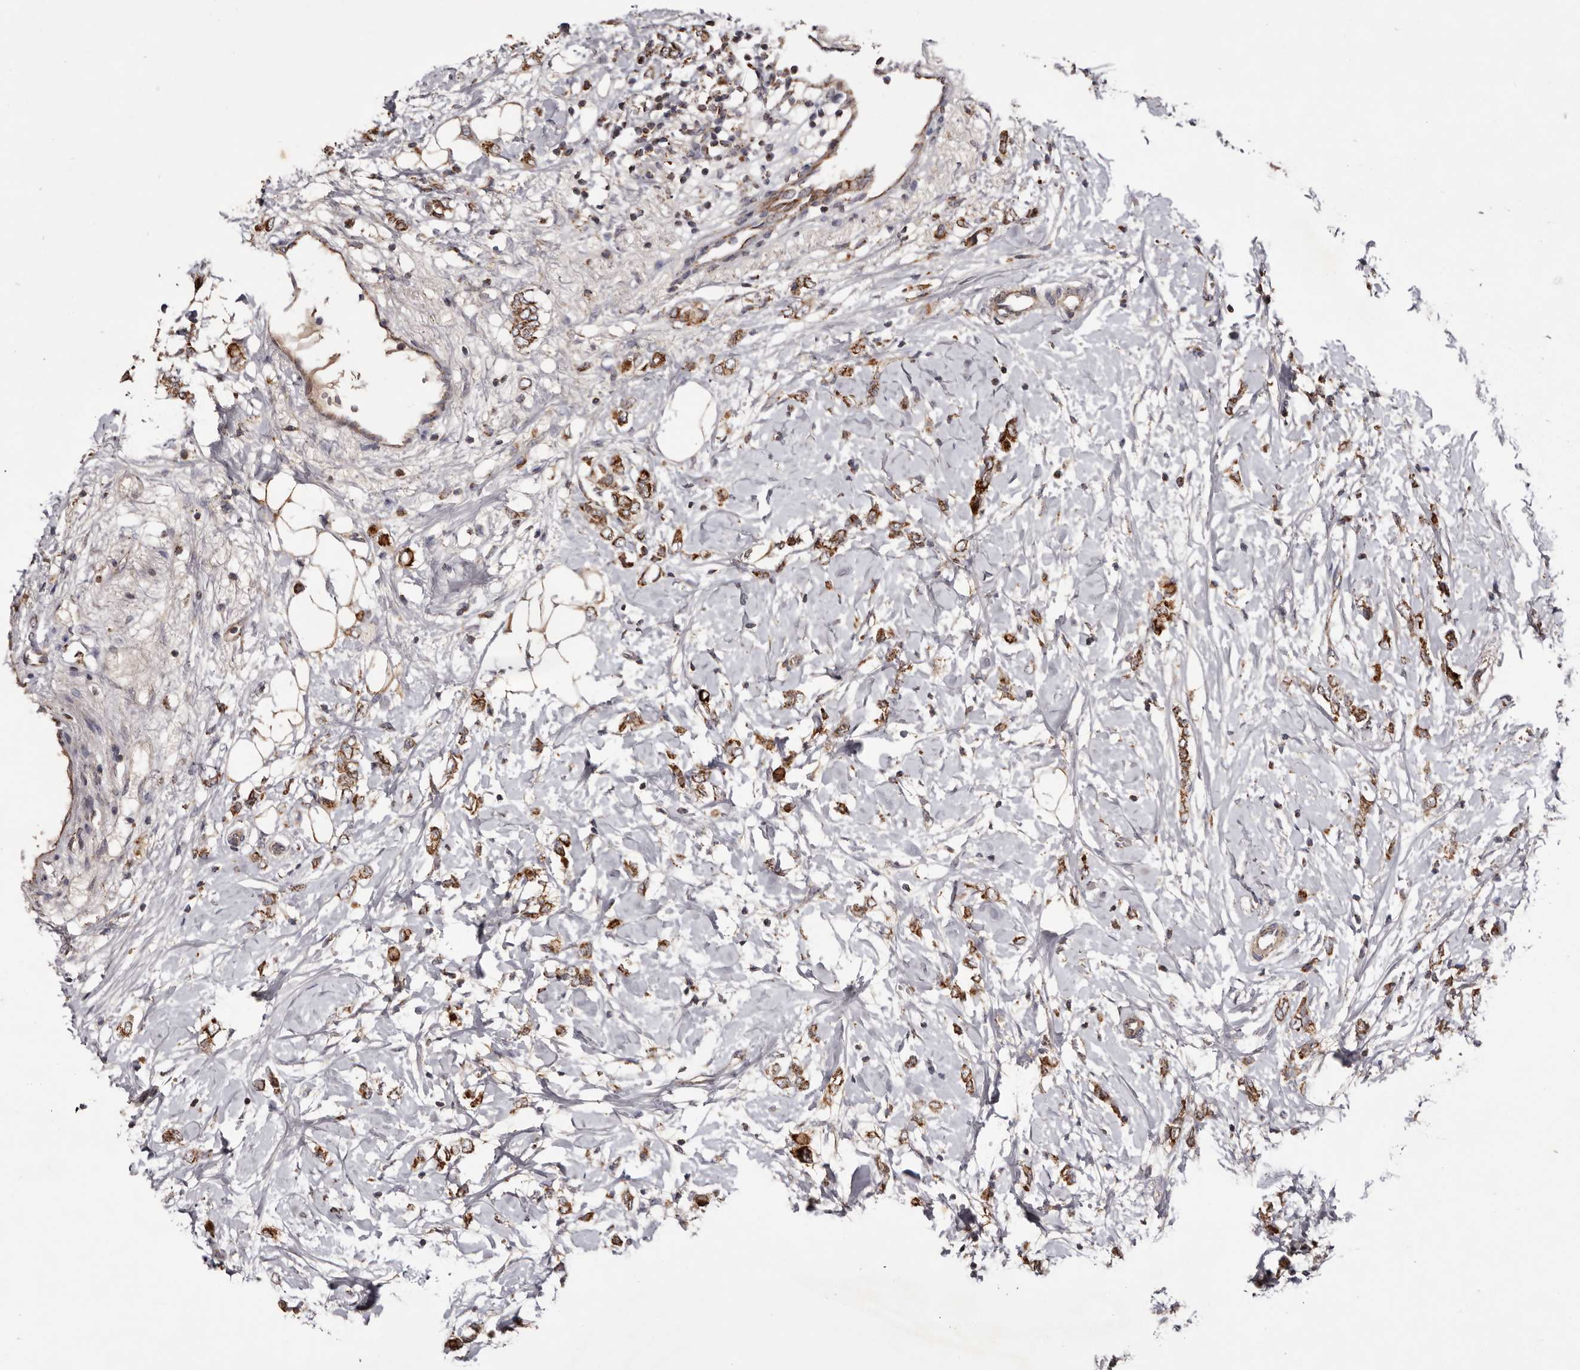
{"staining": {"intensity": "moderate", "quantity": ">75%", "location": "cytoplasmic/membranous"}, "tissue": "breast cancer", "cell_type": "Tumor cells", "image_type": "cancer", "snomed": [{"axis": "morphology", "description": "Normal tissue, NOS"}, {"axis": "morphology", "description": "Lobular carcinoma"}, {"axis": "topography", "description": "Breast"}], "caption": "The micrograph displays a brown stain indicating the presence of a protein in the cytoplasmic/membranous of tumor cells in breast cancer.", "gene": "CPLANE2", "patient": {"sex": "female", "age": 47}}